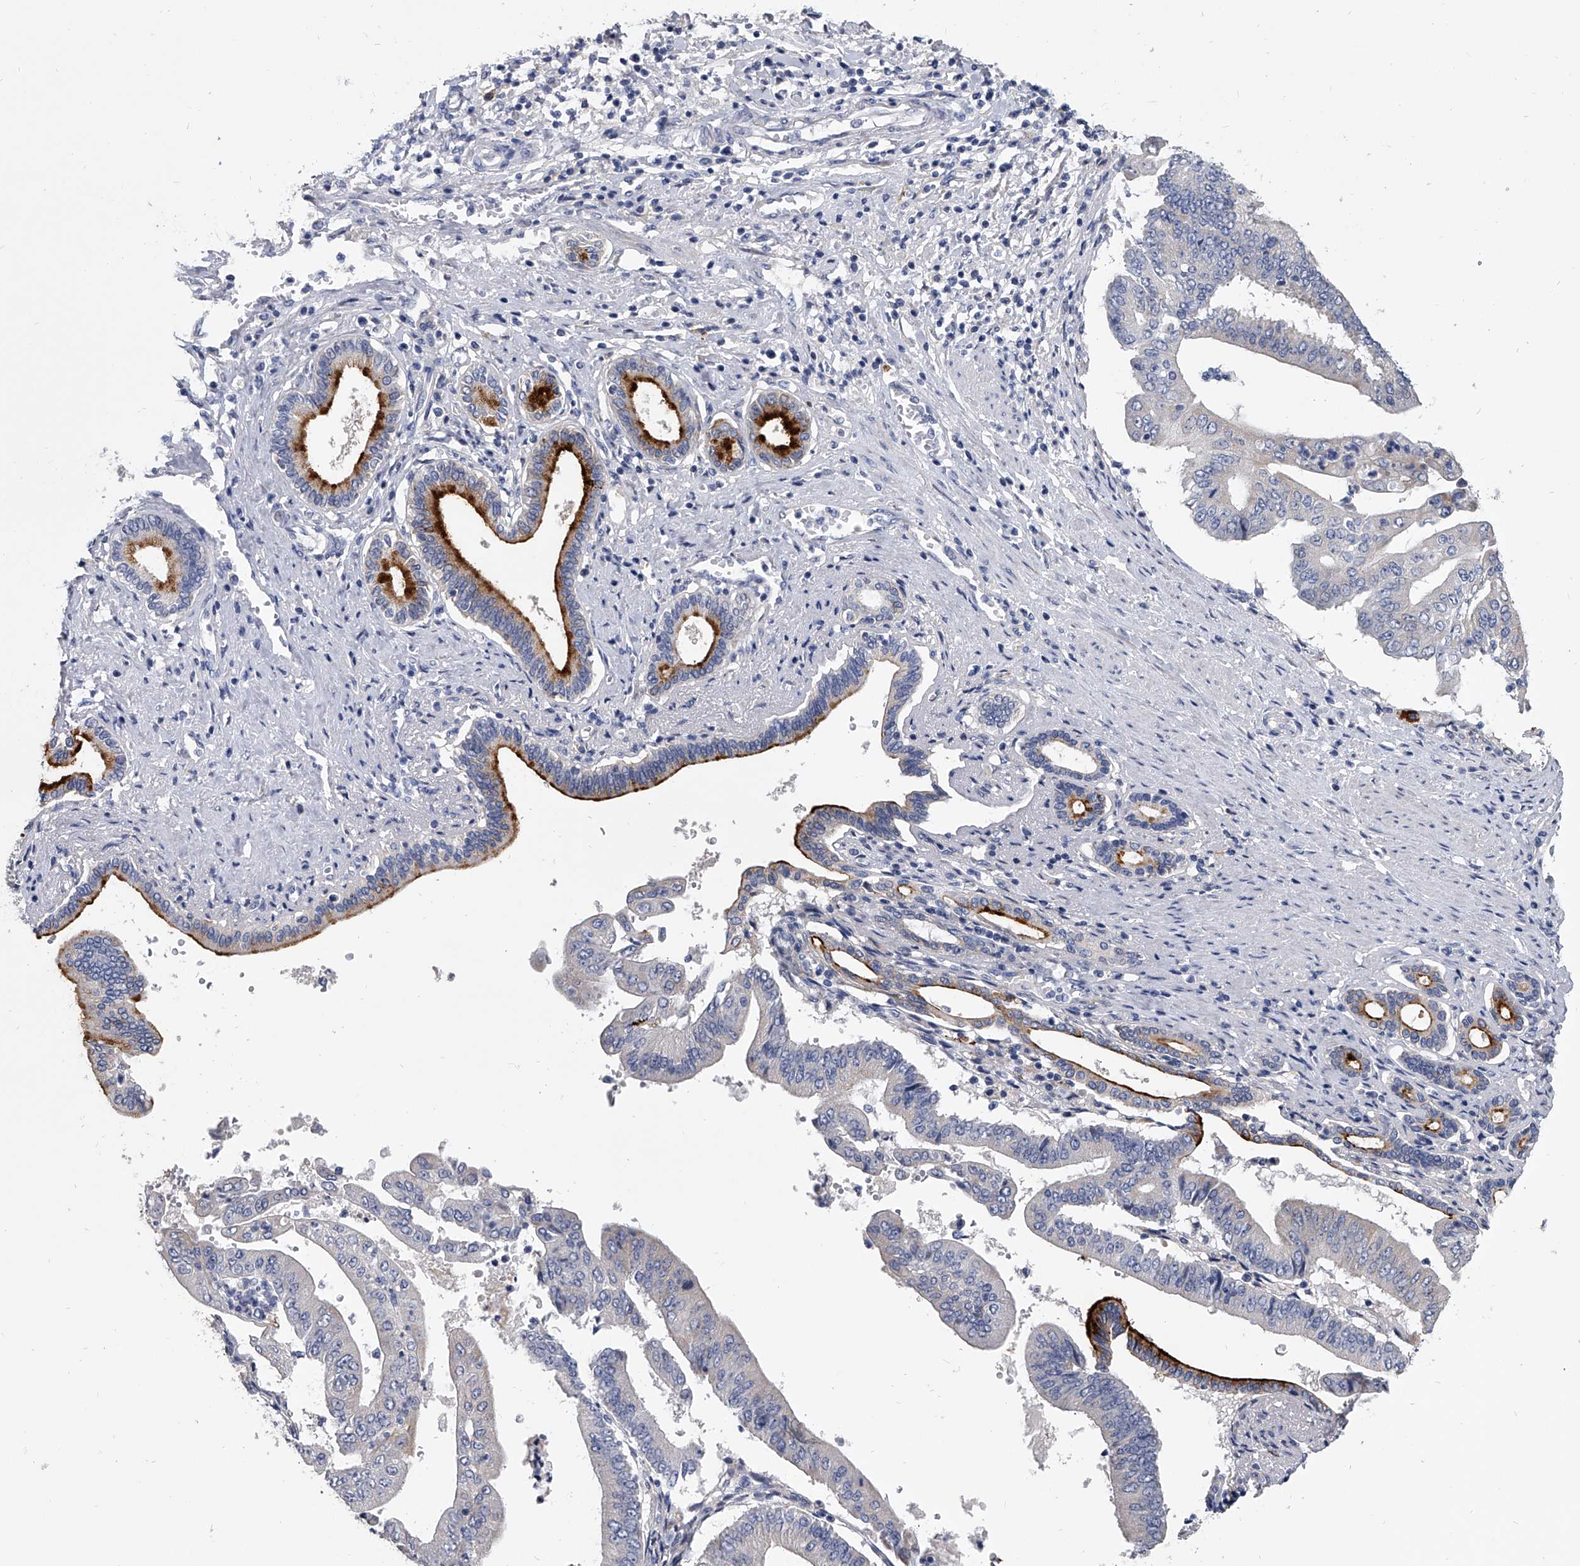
{"staining": {"intensity": "moderate", "quantity": "<25%", "location": "cytoplasmic/membranous"}, "tissue": "pancreatic cancer", "cell_type": "Tumor cells", "image_type": "cancer", "snomed": [{"axis": "morphology", "description": "Adenocarcinoma, NOS"}, {"axis": "topography", "description": "Pancreas"}], "caption": "About <25% of tumor cells in pancreatic adenocarcinoma reveal moderate cytoplasmic/membranous protein staining as visualized by brown immunohistochemical staining.", "gene": "SPP1", "patient": {"sex": "female", "age": 77}}